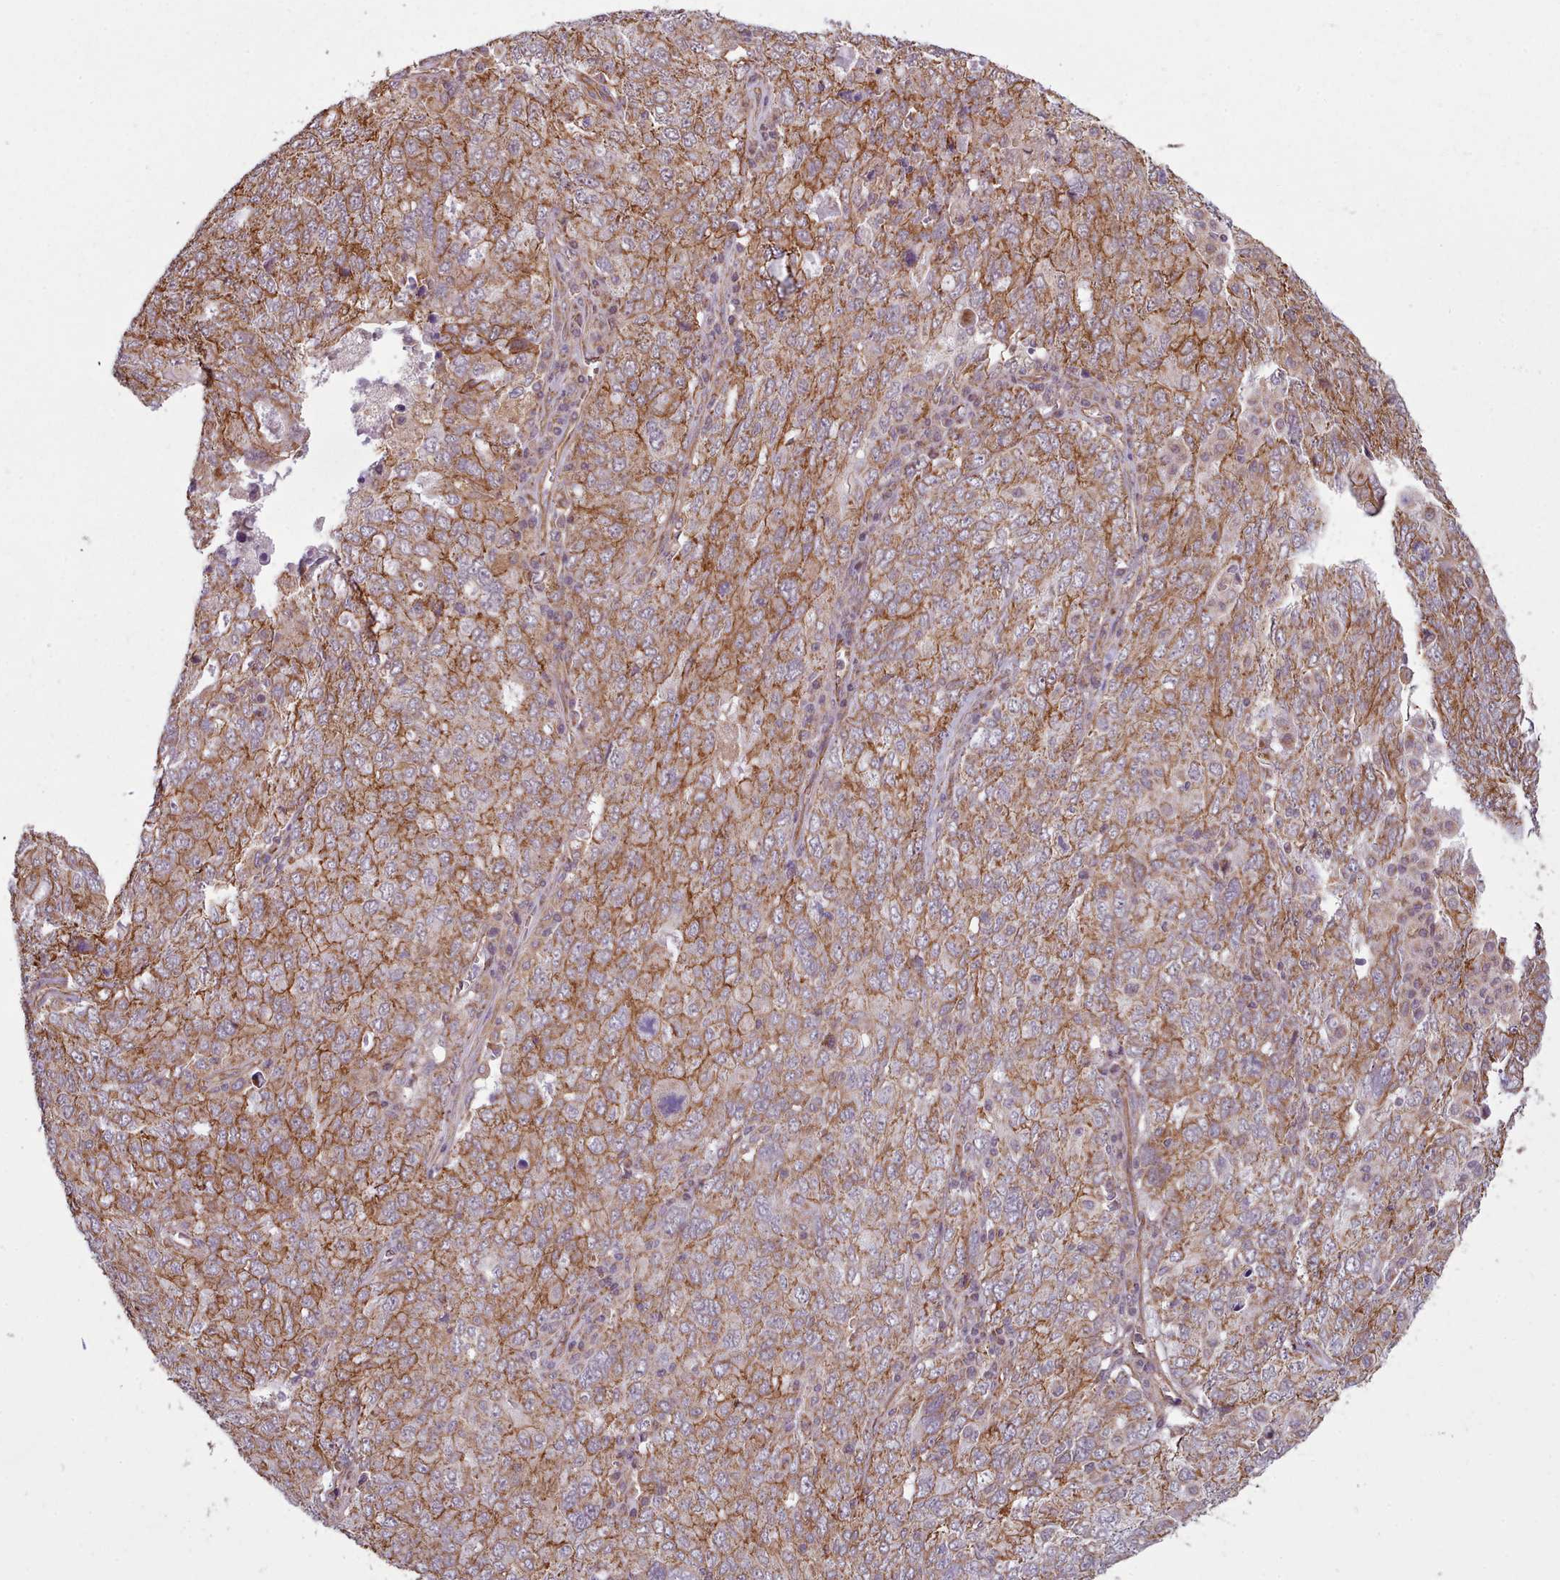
{"staining": {"intensity": "moderate", "quantity": ">75%", "location": "cytoplasmic/membranous"}, "tissue": "ovarian cancer", "cell_type": "Tumor cells", "image_type": "cancer", "snomed": [{"axis": "morphology", "description": "Carcinoma, endometroid"}, {"axis": "topography", "description": "Ovary"}], "caption": "A high-resolution image shows immunohistochemistry staining of ovarian cancer (endometroid carcinoma), which displays moderate cytoplasmic/membranous expression in approximately >75% of tumor cells.", "gene": "MRPL46", "patient": {"sex": "female", "age": 62}}